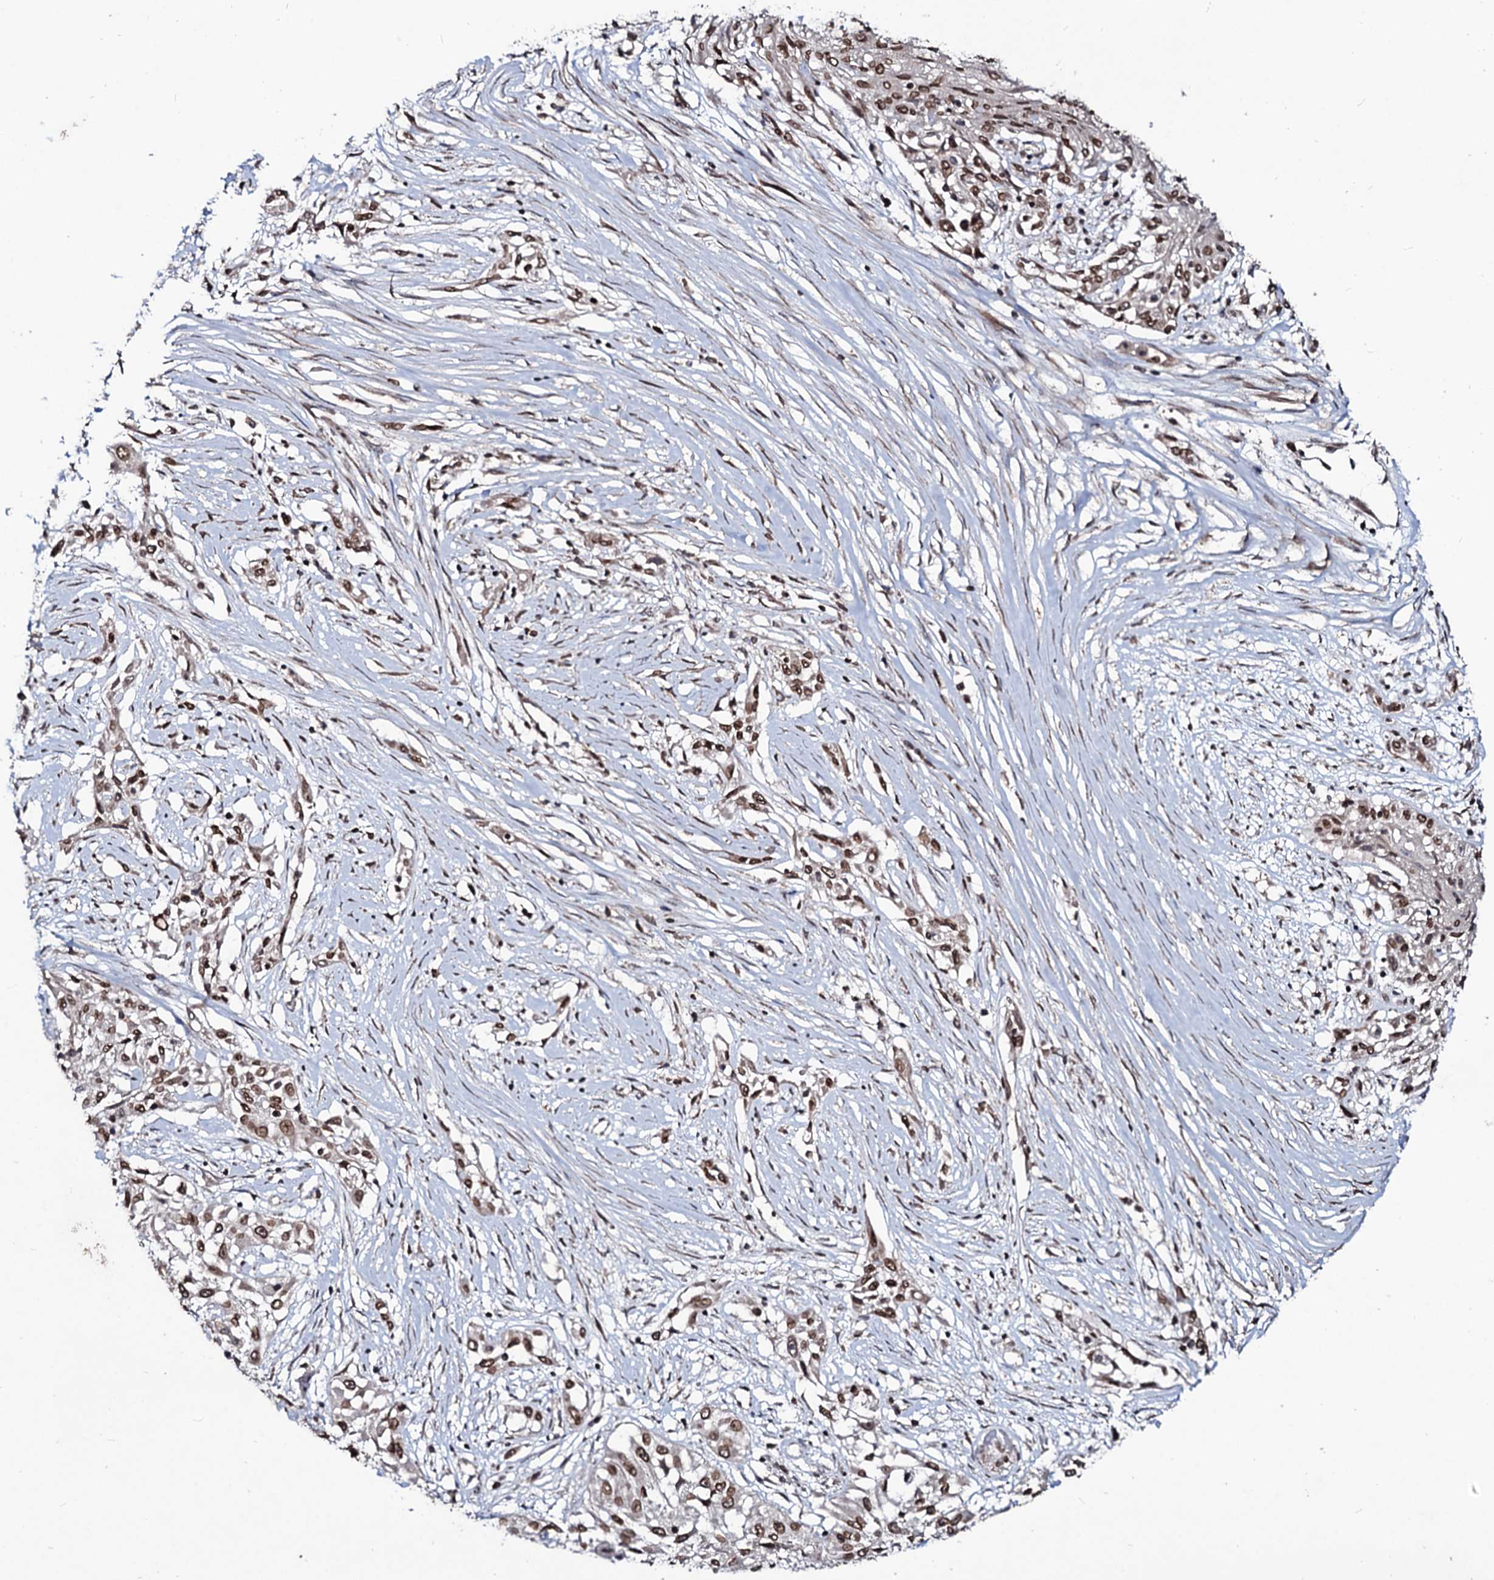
{"staining": {"intensity": "moderate", "quantity": ">75%", "location": "cytoplasmic/membranous,nuclear"}, "tissue": "skin cancer", "cell_type": "Tumor cells", "image_type": "cancer", "snomed": [{"axis": "morphology", "description": "Squamous cell carcinoma, NOS"}, {"axis": "morphology", "description": "Squamous cell carcinoma, metastatic, NOS"}, {"axis": "topography", "description": "Skin"}, {"axis": "topography", "description": "Lymph node"}], "caption": "Immunohistochemistry (IHC) (DAB) staining of skin metastatic squamous cell carcinoma displays moderate cytoplasmic/membranous and nuclear protein positivity in approximately >75% of tumor cells.", "gene": "RNF6", "patient": {"sex": "male", "age": 75}}